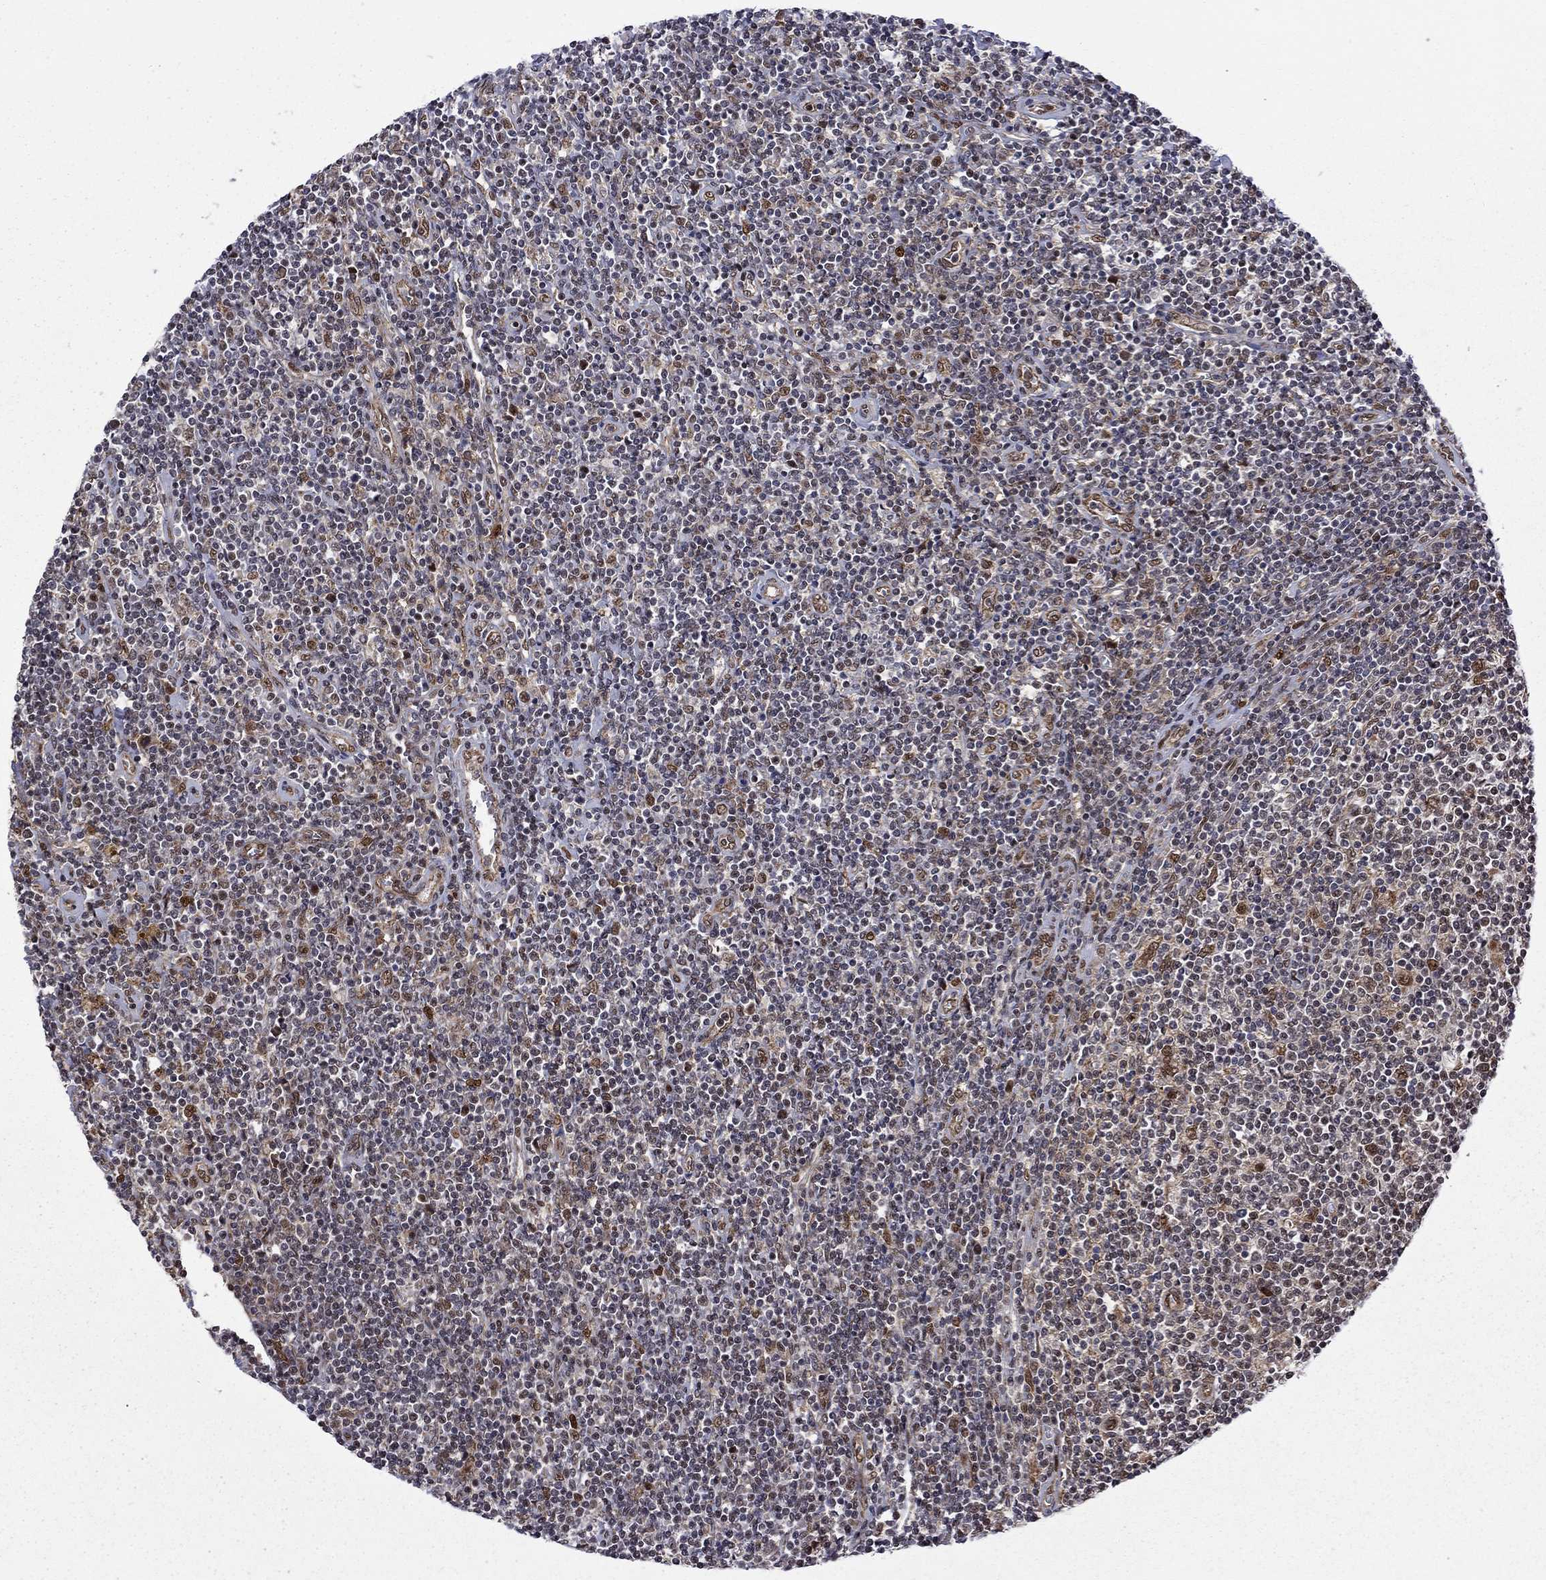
{"staining": {"intensity": "negative", "quantity": "none", "location": "none"}, "tissue": "lymphoma", "cell_type": "Tumor cells", "image_type": "cancer", "snomed": [{"axis": "morphology", "description": "Hodgkin's disease, NOS"}, {"axis": "topography", "description": "Lymph node"}], "caption": "Tumor cells are negative for protein expression in human lymphoma.", "gene": "KPNA3", "patient": {"sex": "male", "age": 40}}